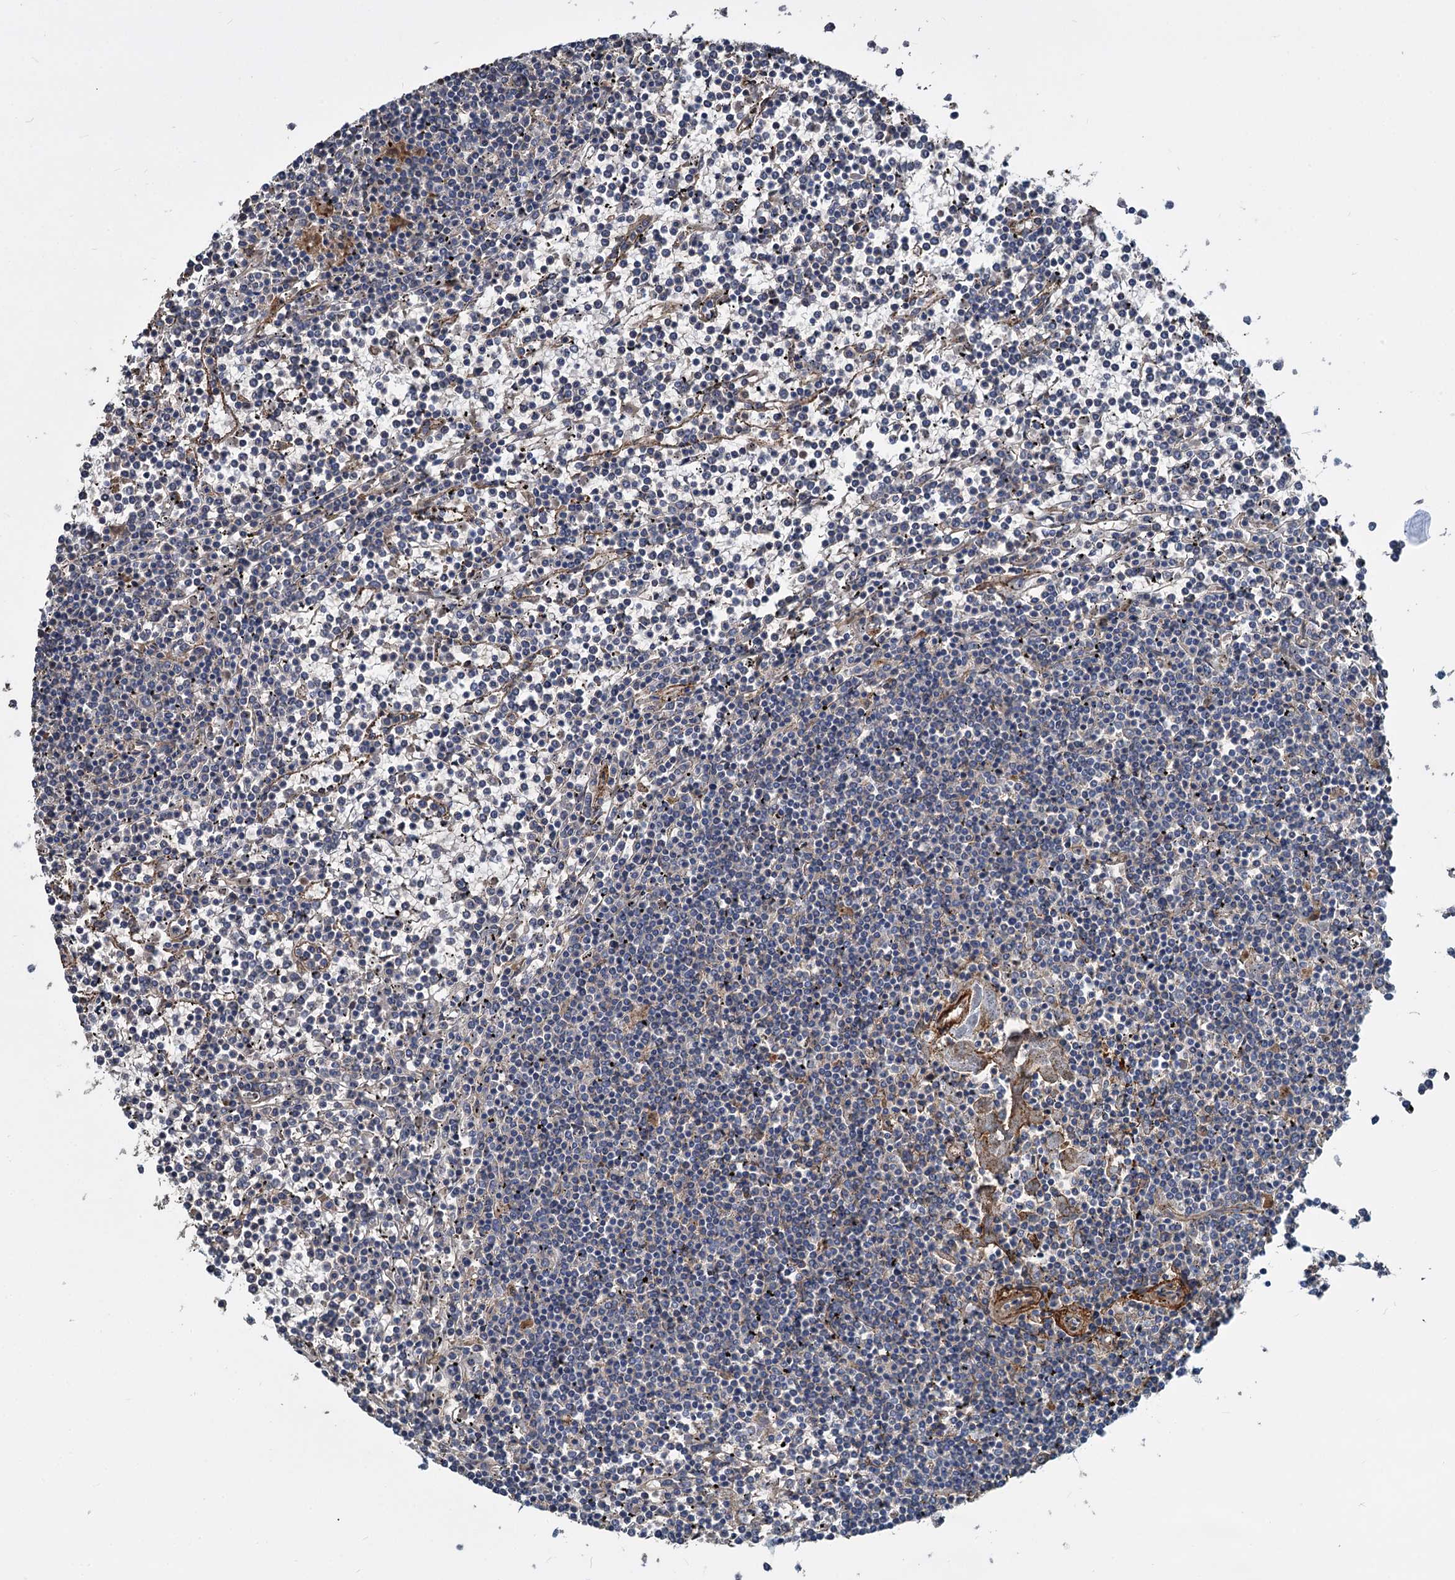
{"staining": {"intensity": "negative", "quantity": "none", "location": "none"}, "tissue": "lymphoma", "cell_type": "Tumor cells", "image_type": "cancer", "snomed": [{"axis": "morphology", "description": "Malignant lymphoma, non-Hodgkin's type, Low grade"}, {"axis": "topography", "description": "Spleen"}], "caption": "IHC image of malignant lymphoma, non-Hodgkin's type (low-grade) stained for a protein (brown), which exhibits no positivity in tumor cells.", "gene": "URAD", "patient": {"sex": "female", "age": 19}}